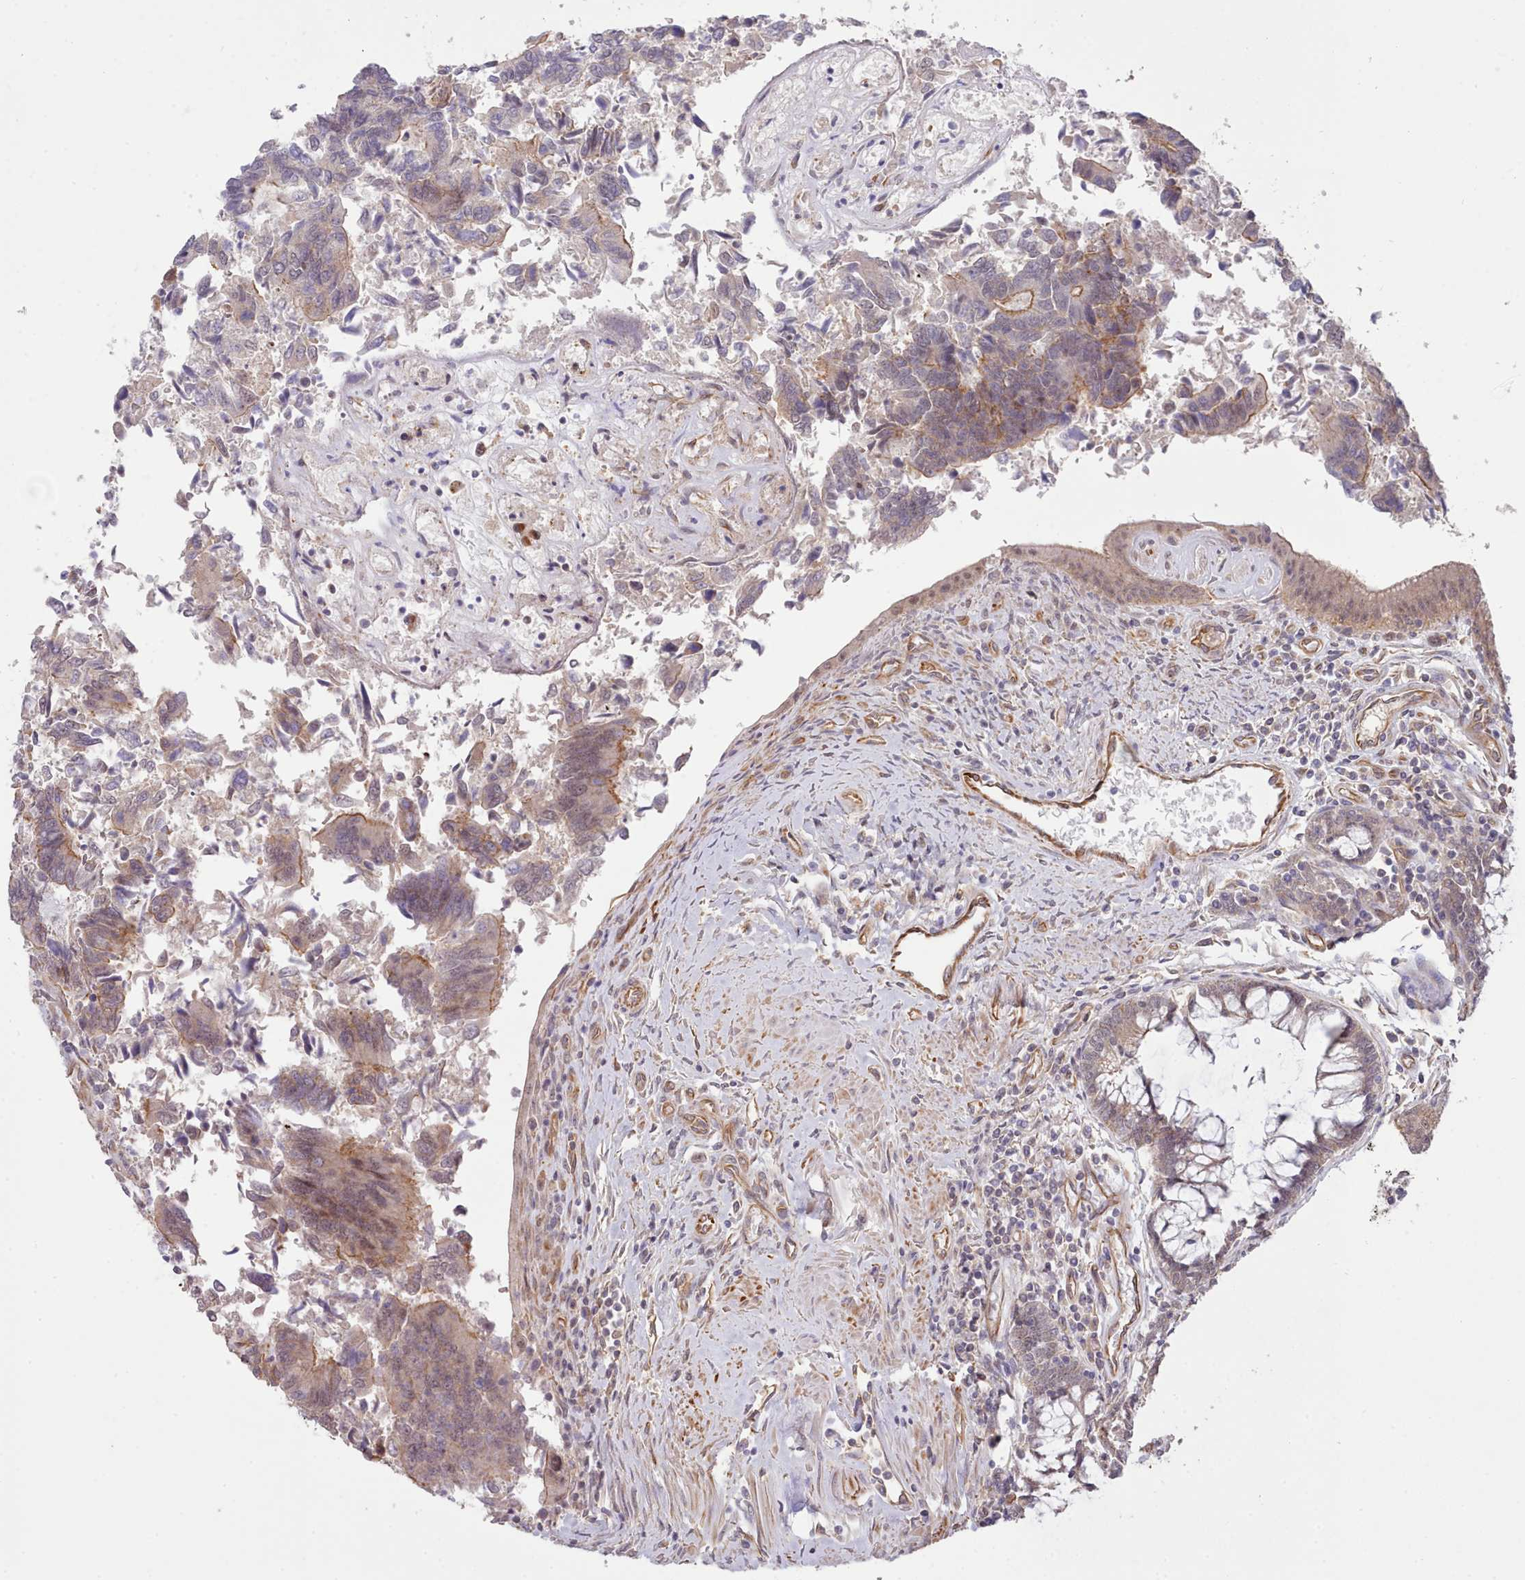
{"staining": {"intensity": "moderate", "quantity": "25%-75%", "location": "cytoplasmic/membranous"}, "tissue": "colorectal cancer", "cell_type": "Tumor cells", "image_type": "cancer", "snomed": [{"axis": "morphology", "description": "Adenocarcinoma, NOS"}, {"axis": "topography", "description": "Colon"}], "caption": "Colorectal cancer (adenocarcinoma) stained for a protein displays moderate cytoplasmic/membranous positivity in tumor cells.", "gene": "ZC3H13", "patient": {"sex": "female", "age": 67}}